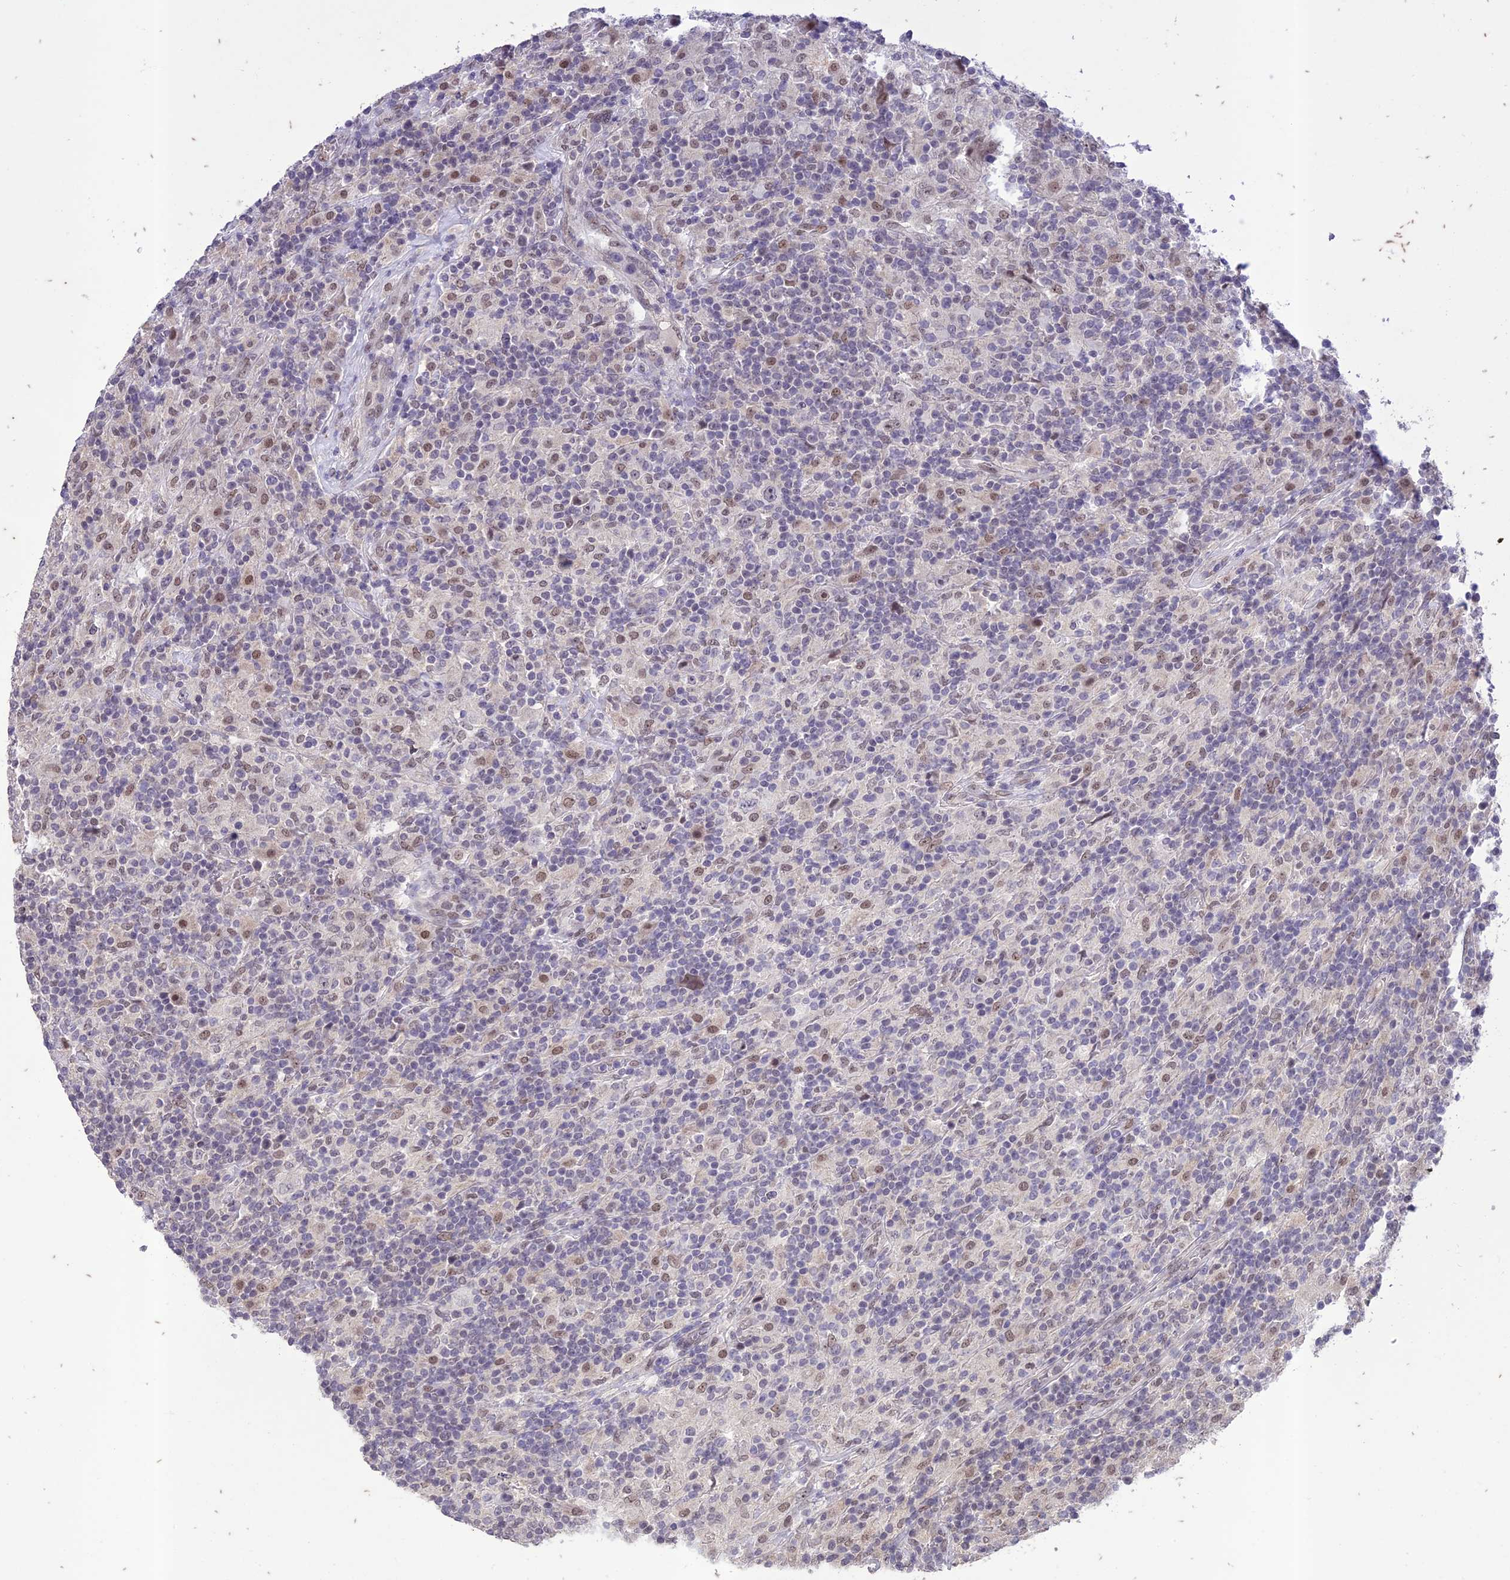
{"staining": {"intensity": "weak", "quantity": "<25%", "location": "nuclear"}, "tissue": "lymphoma", "cell_type": "Tumor cells", "image_type": "cancer", "snomed": [{"axis": "morphology", "description": "Hodgkin's disease, NOS"}, {"axis": "topography", "description": "Lymph node"}], "caption": "Immunohistochemistry photomicrograph of neoplastic tissue: lymphoma stained with DAB (3,3'-diaminobenzidine) shows no significant protein positivity in tumor cells. The staining is performed using DAB brown chromogen with nuclei counter-stained in using hematoxylin.", "gene": "POP4", "patient": {"sex": "male", "age": 70}}